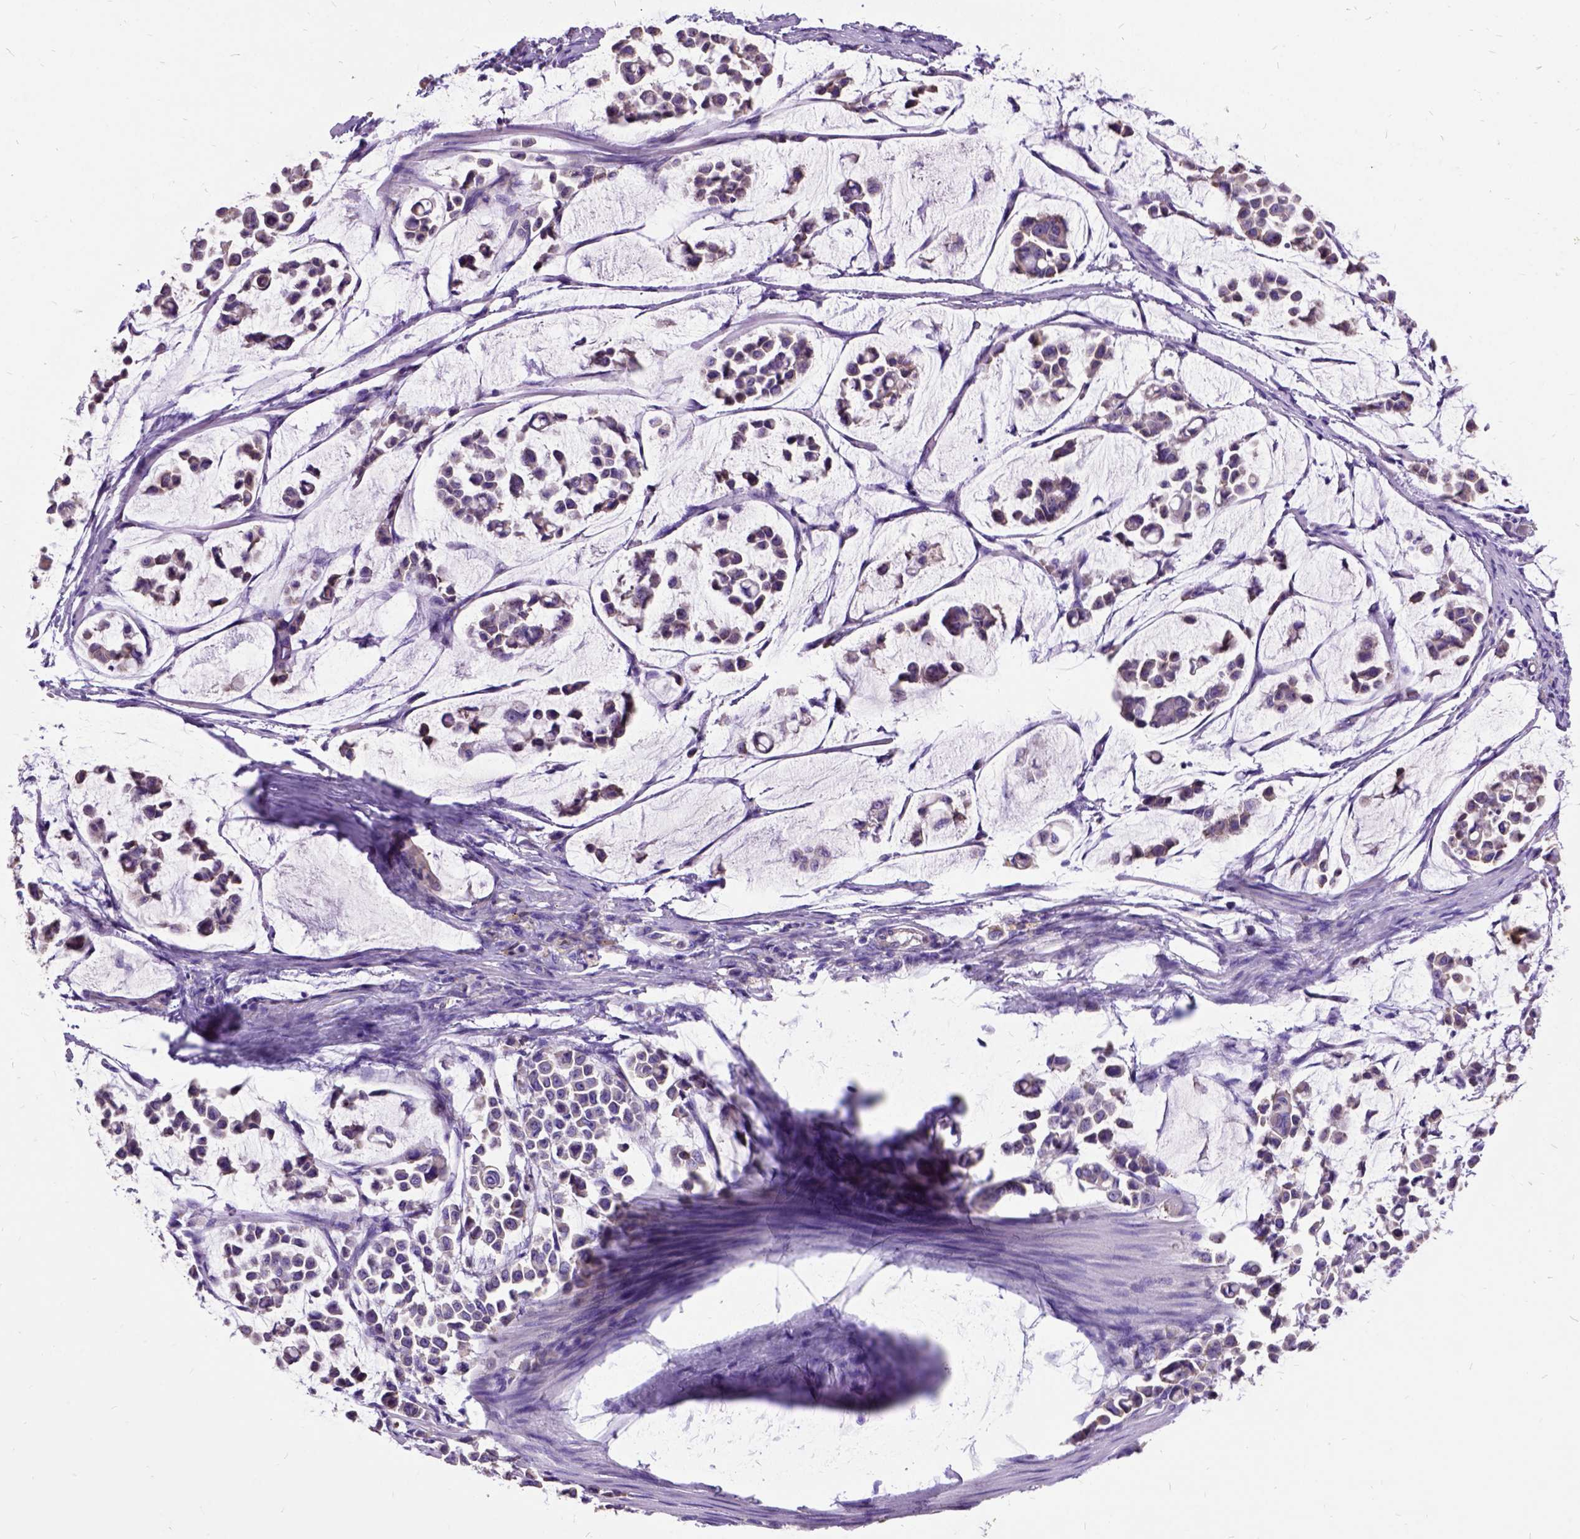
{"staining": {"intensity": "negative", "quantity": "none", "location": "none"}, "tissue": "stomach cancer", "cell_type": "Tumor cells", "image_type": "cancer", "snomed": [{"axis": "morphology", "description": "Adenocarcinoma, NOS"}, {"axis": "topography", "description": "Stomach"}], "caption": "Stomach adenocarcinoma was stained to show a protein in brown. There is no significant staining in tumor cells.", "gene": "CFAP54", "patient": {"sex": "male", "age": 82}}